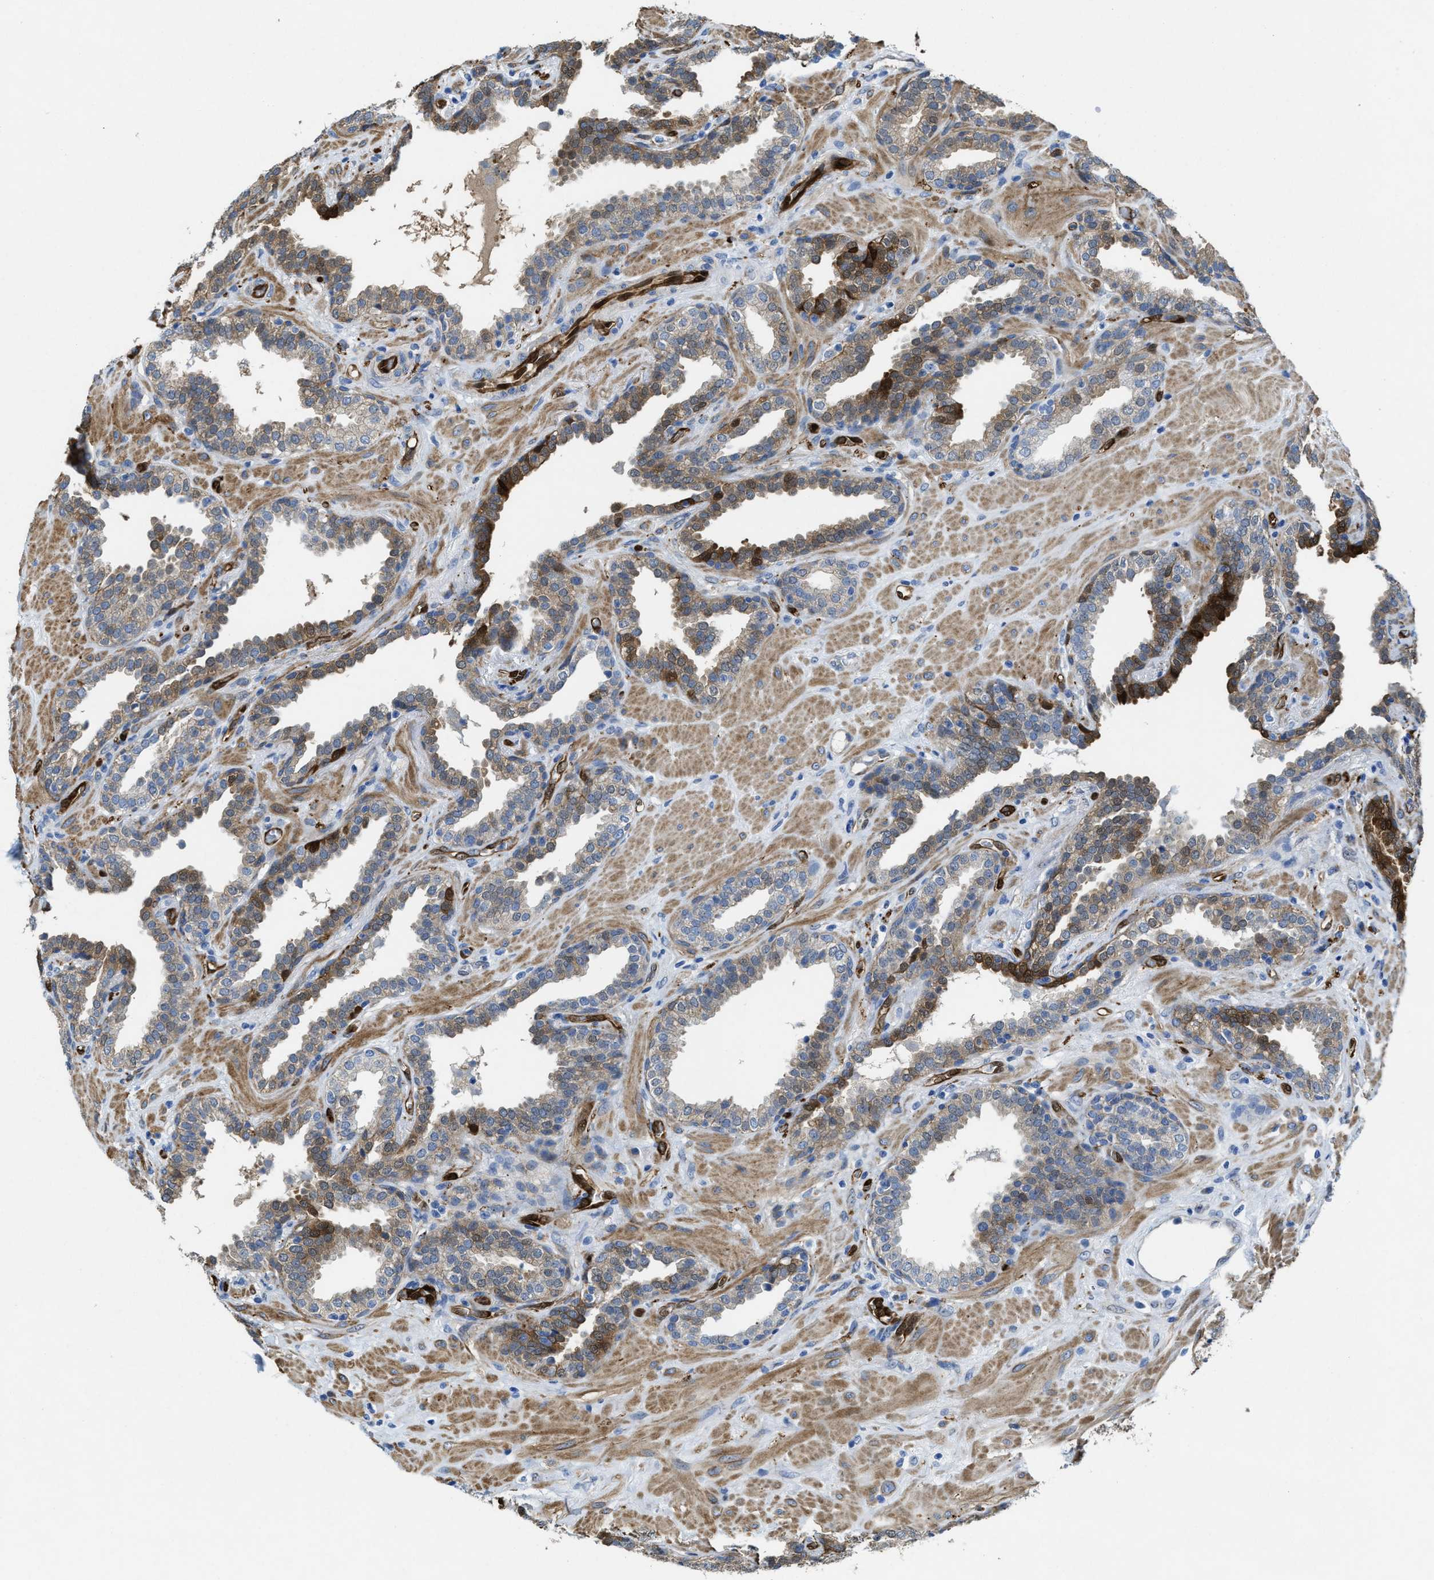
{"staining": {"intensity": "moderate", "quantity": "<25%", "location": "cytoplasmic/membranous"}, "tissue": "prostate", "cell_type": "Glandular cells", "image_type": "normal", "snomed": [{"axis": "morphology", "description": "Normal tissue, NOS"}, {"axis": "topography", "description": "Prostate"}], "caption": "Moderate cytoplasmic/membranous staining for a protein is identified in about <25% of glandular cells of unremarkable prostate using immunohistochemistry.", "gene": "ASS1", "patient": {"sex": "male", "age": 51}}